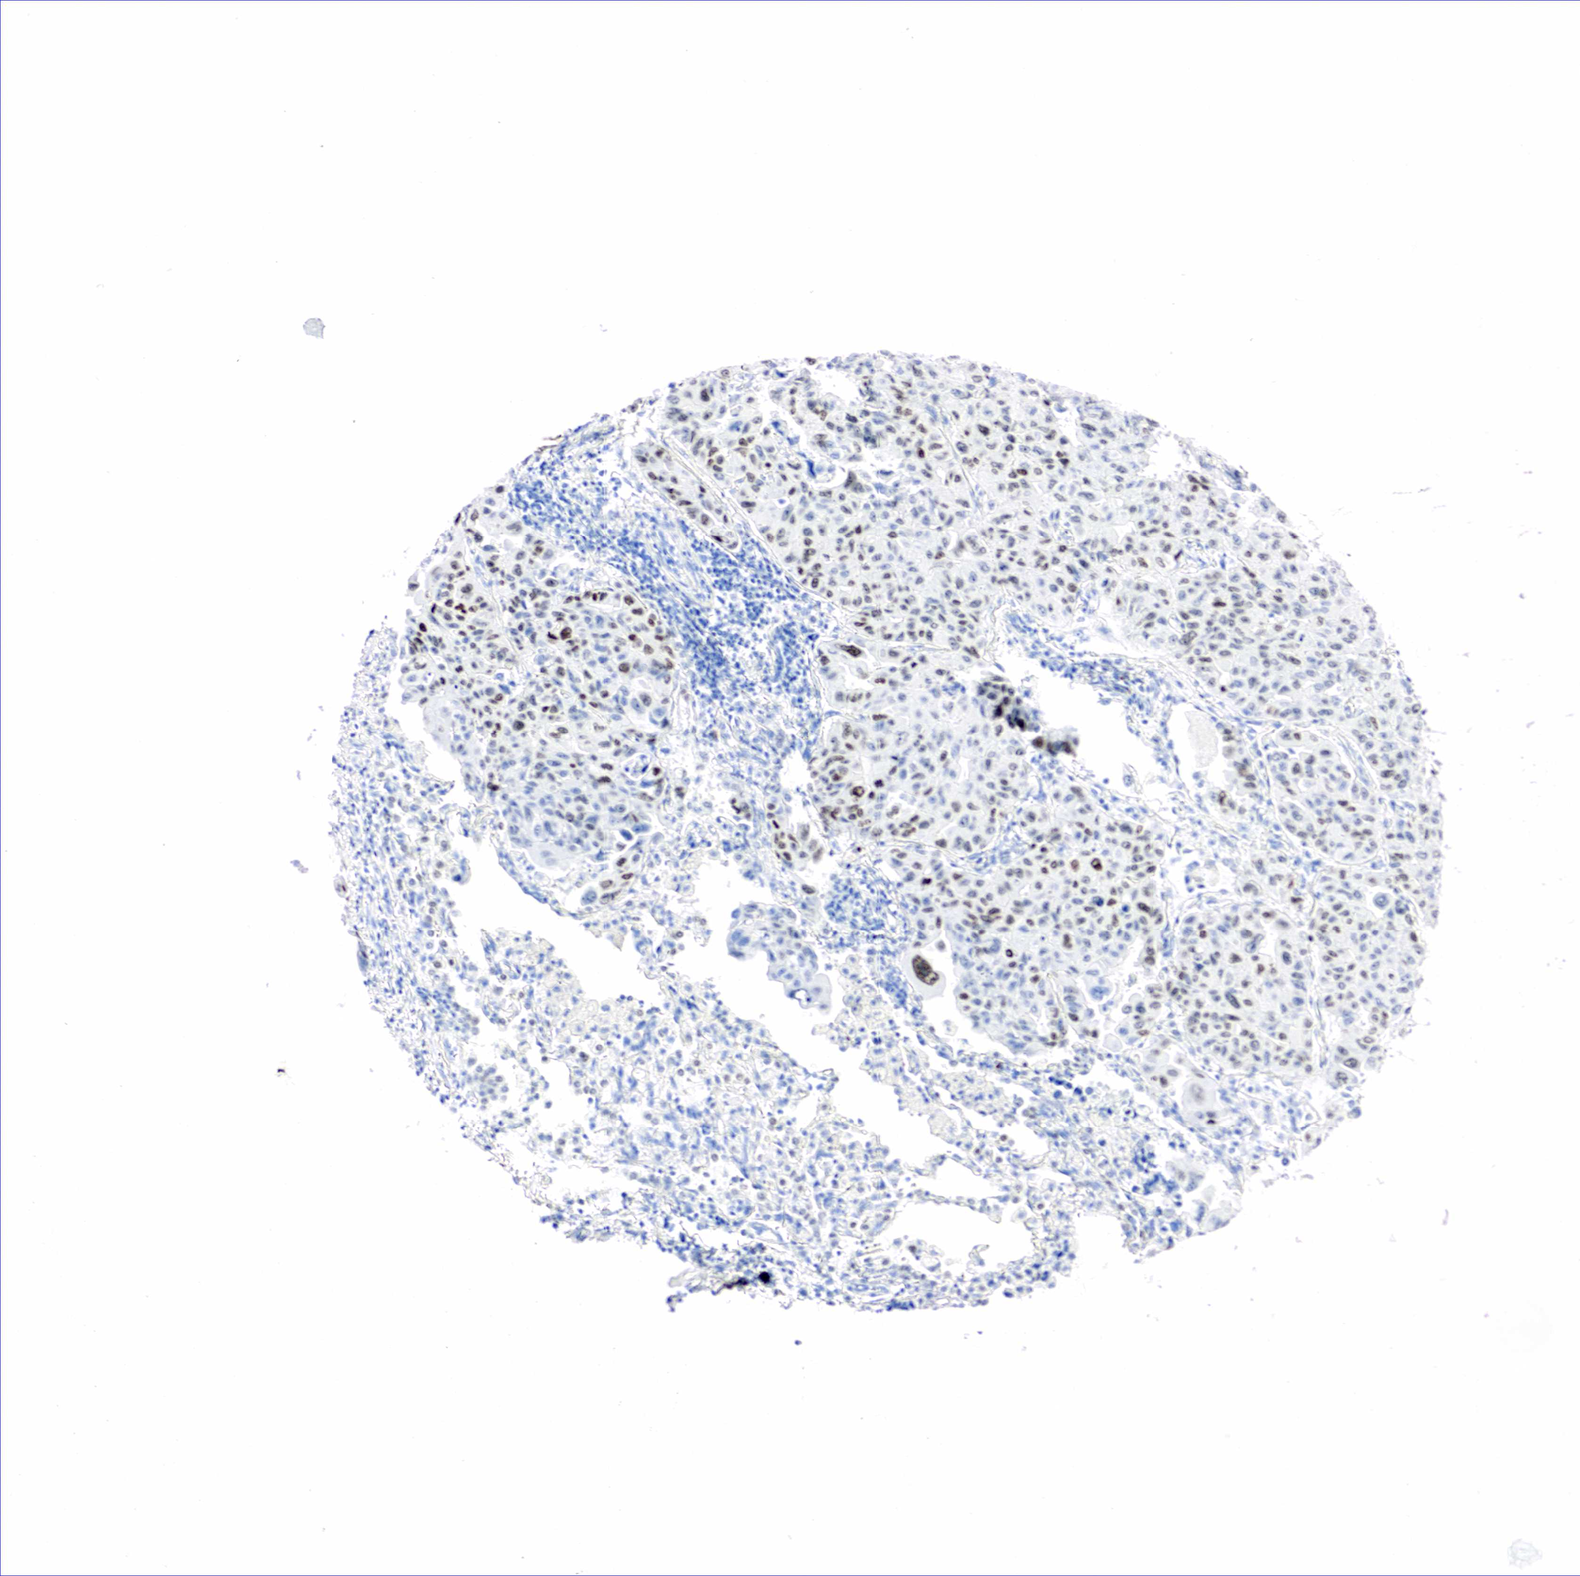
{"staining": {"intensity": "moderate", "quantity": "25%-75%", "location": "nuclear"}, "tissue": "lung cancer", "cell_type": "Tumor cells", "image_type": "cancer", "snomed": [{"axis": "morphology", "description": "Adenocarcinoma, NOS"}, {"axis": "topography", "description": "Lung"}], "caption": "Immunohistochemical staining of human lung cancer reveals moderate nuclear protein positivity in approximately 25%-75% of tumor cells.", "gene": "NKX2-1", "patient": {"sex": "male", "age": 64}}